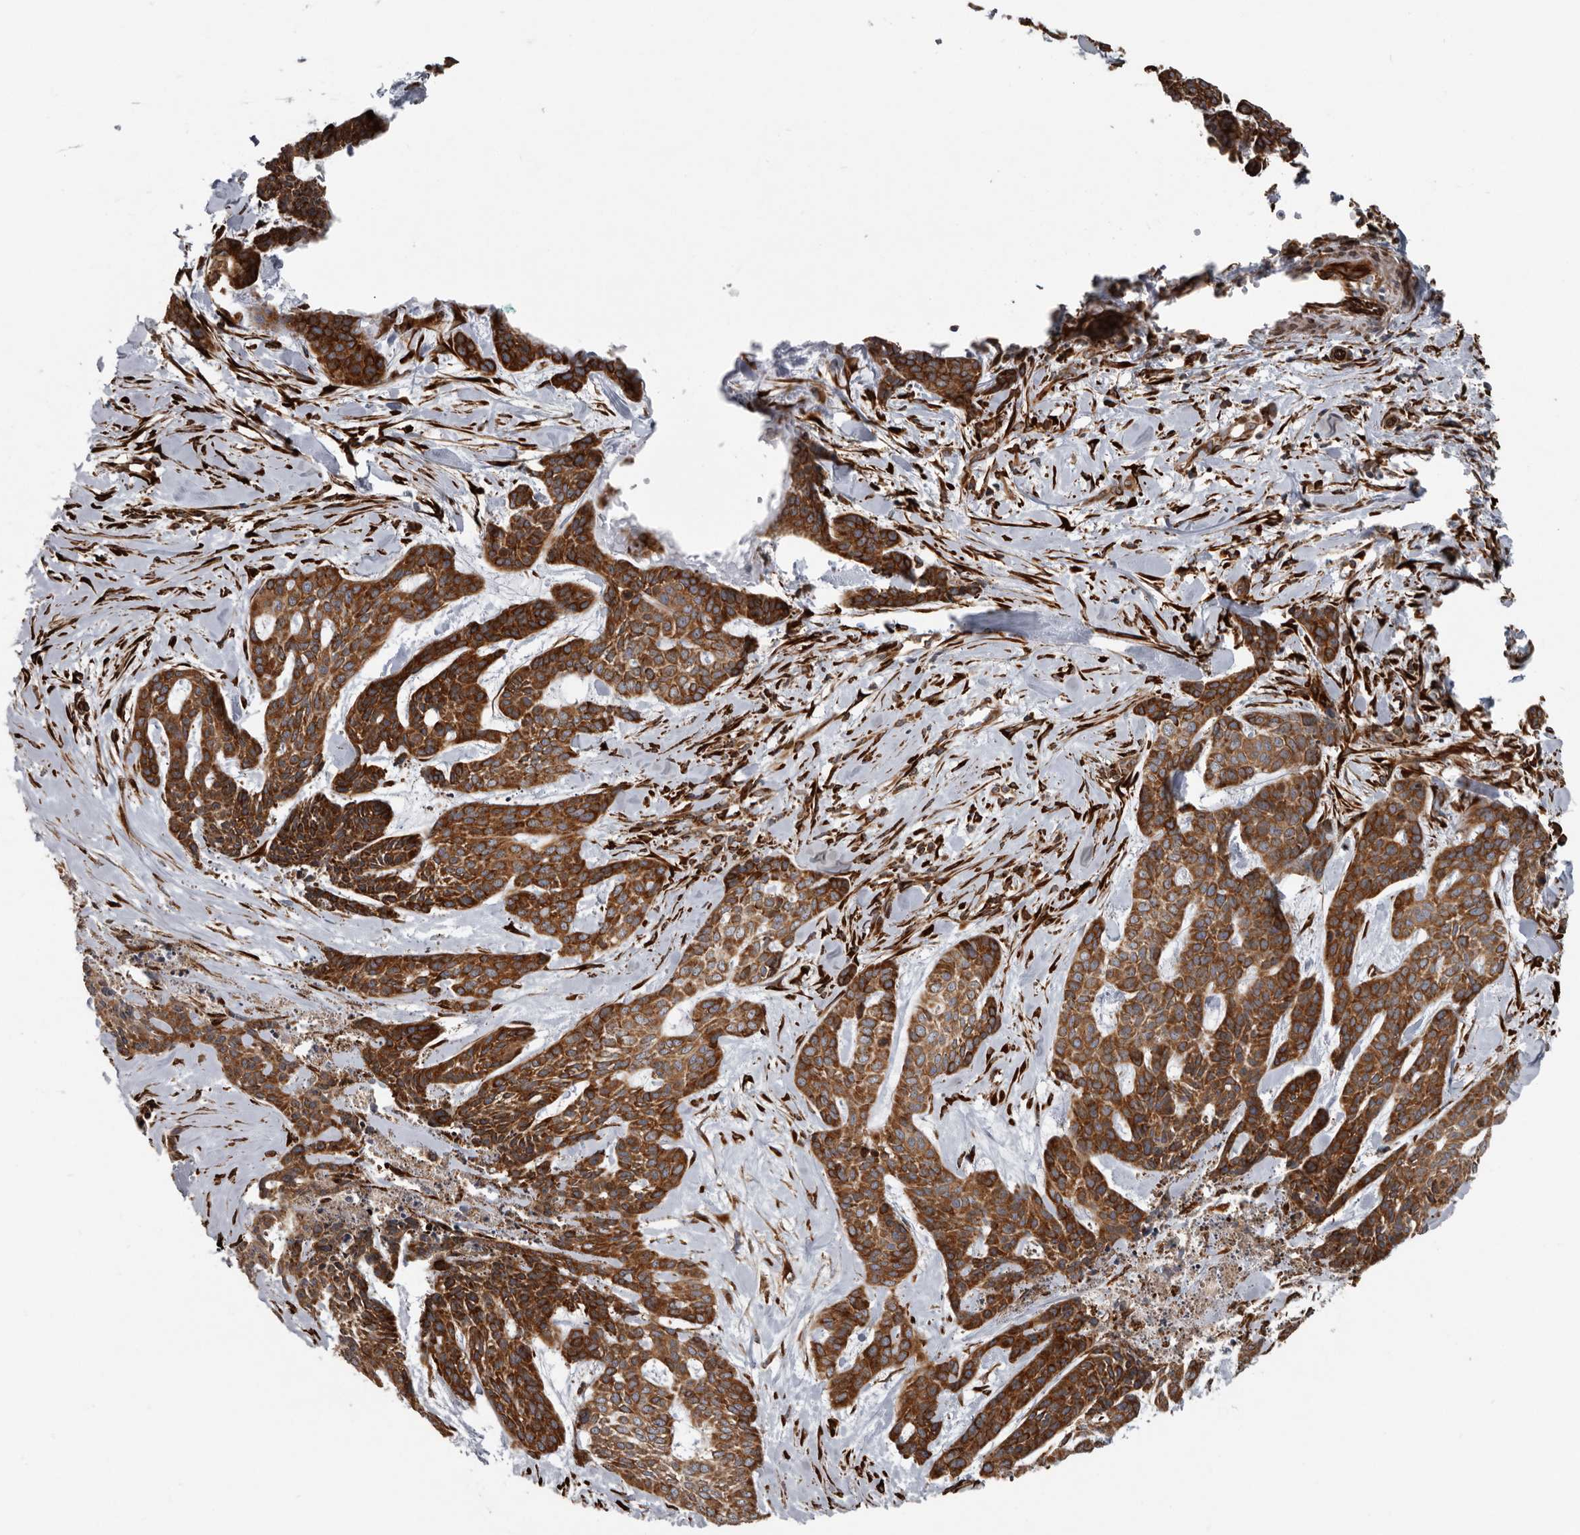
{"staining": {"intensity": "strong", "quantity": ">75%", "location": "cytoplasmic/membranous"}, "tissue": "skin cancer", "cell_type": "Tumor cells", "image_type": "cancer", "snomed": [{"axis": "morphology", "description": "Basal cell carcinoma"}, {"axis": "topography", "description": "Skin"}], "caption": "This is a histology image of IHC staining of skin basal cell carcinoma, which shows strong expression in the cytoplasmic/membranous of tumor cells.", "gene": "CEP350", "patient": {"sex": "female", "age": 64}}